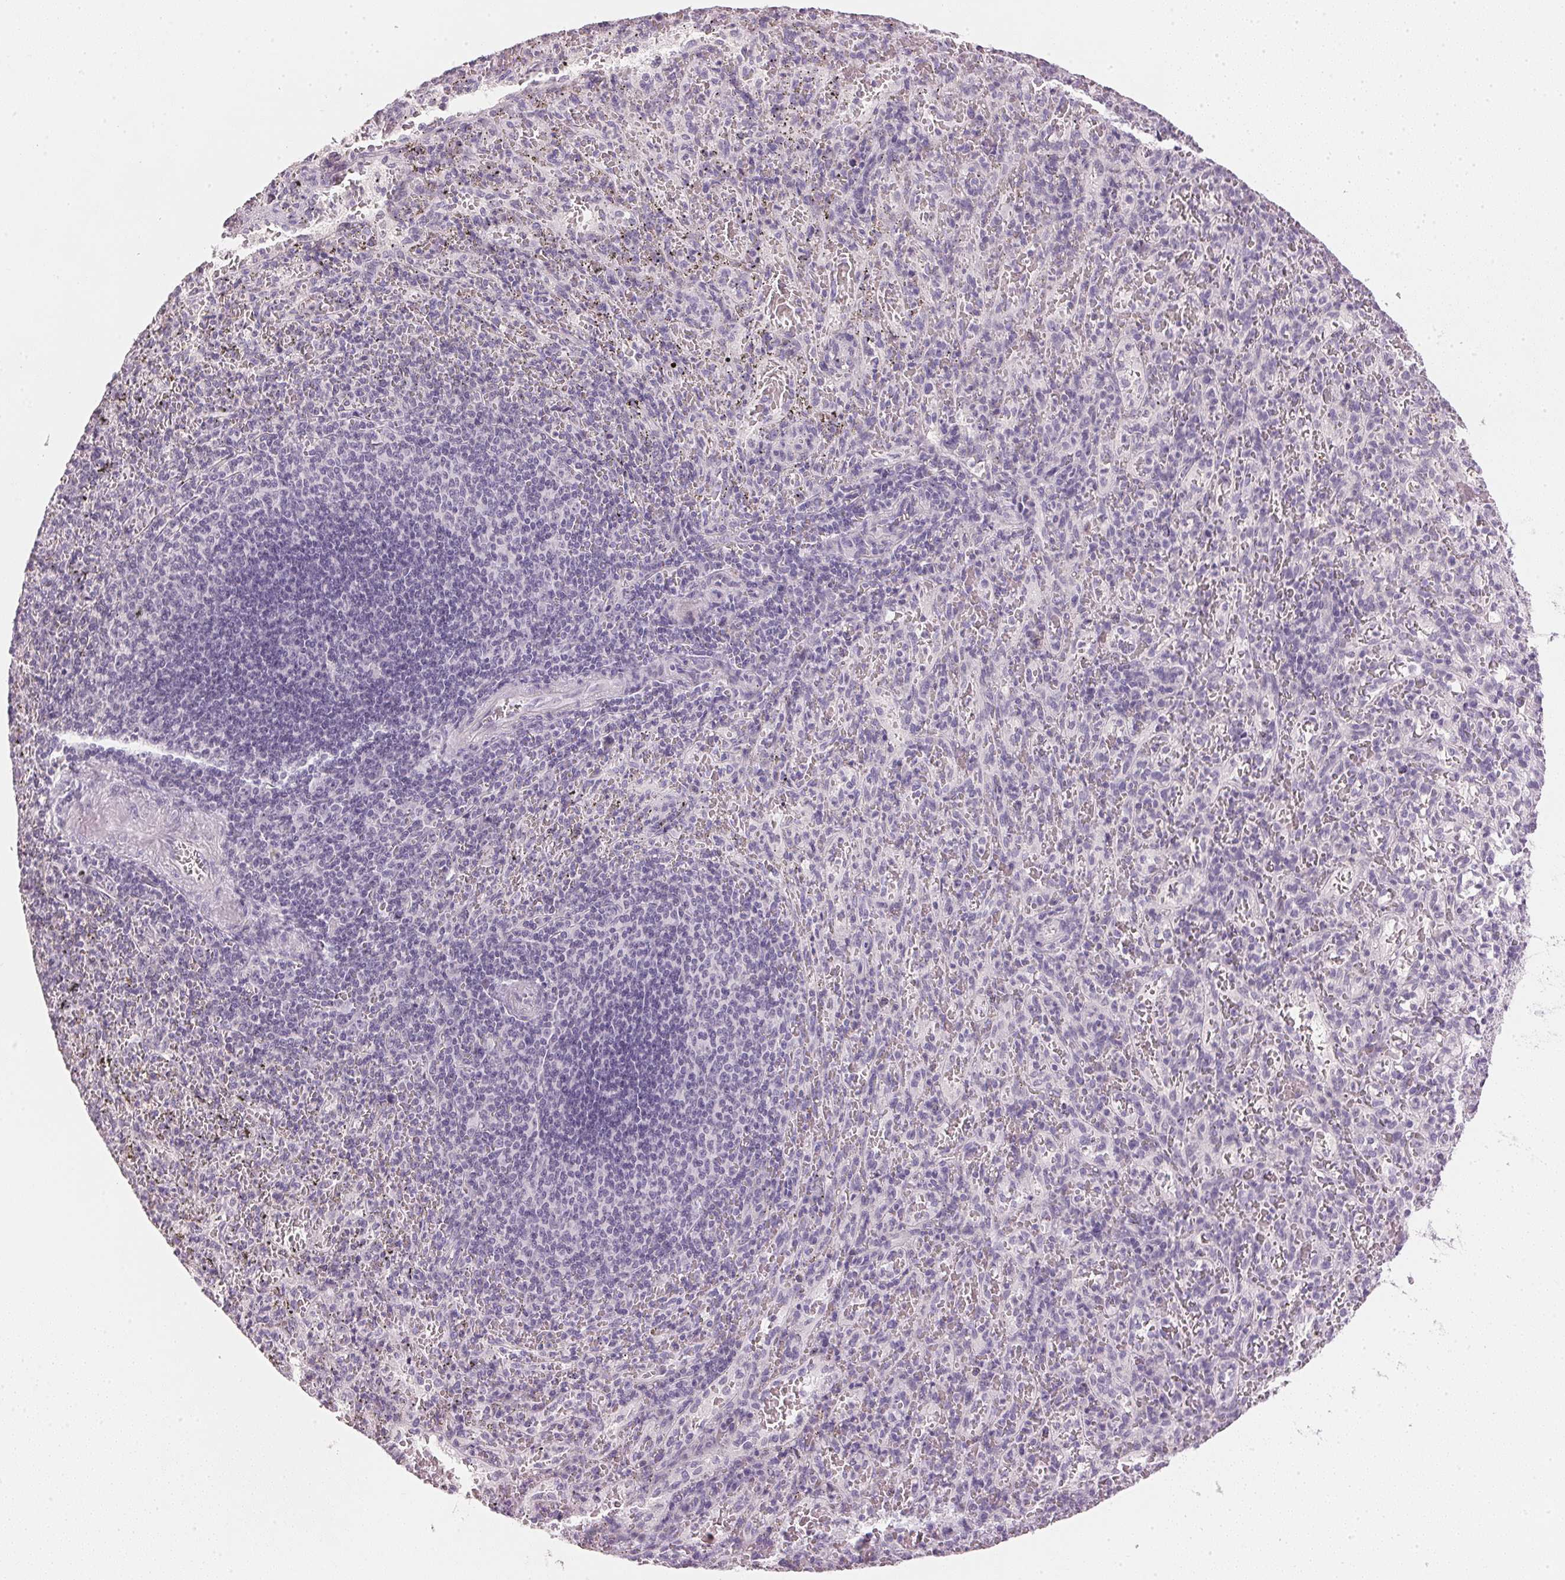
{"staining": {"intensity": "negative", "quantity": "none", "location": "none"}, "tissue": "spleen", "cell_type": "Cells in red pulp", "image_type": "normal", "snomed": [{"axis": "morphology", "description": "Normal tissue, NOS"}, {"axis": "topography", "description": "Spleen"}], "caption": "Image shows no significant protein expression in cells in red pulp of unremarkable spleen.", "gene": "IGFBP1", "patient": {"sex": "male", "age": 57}}